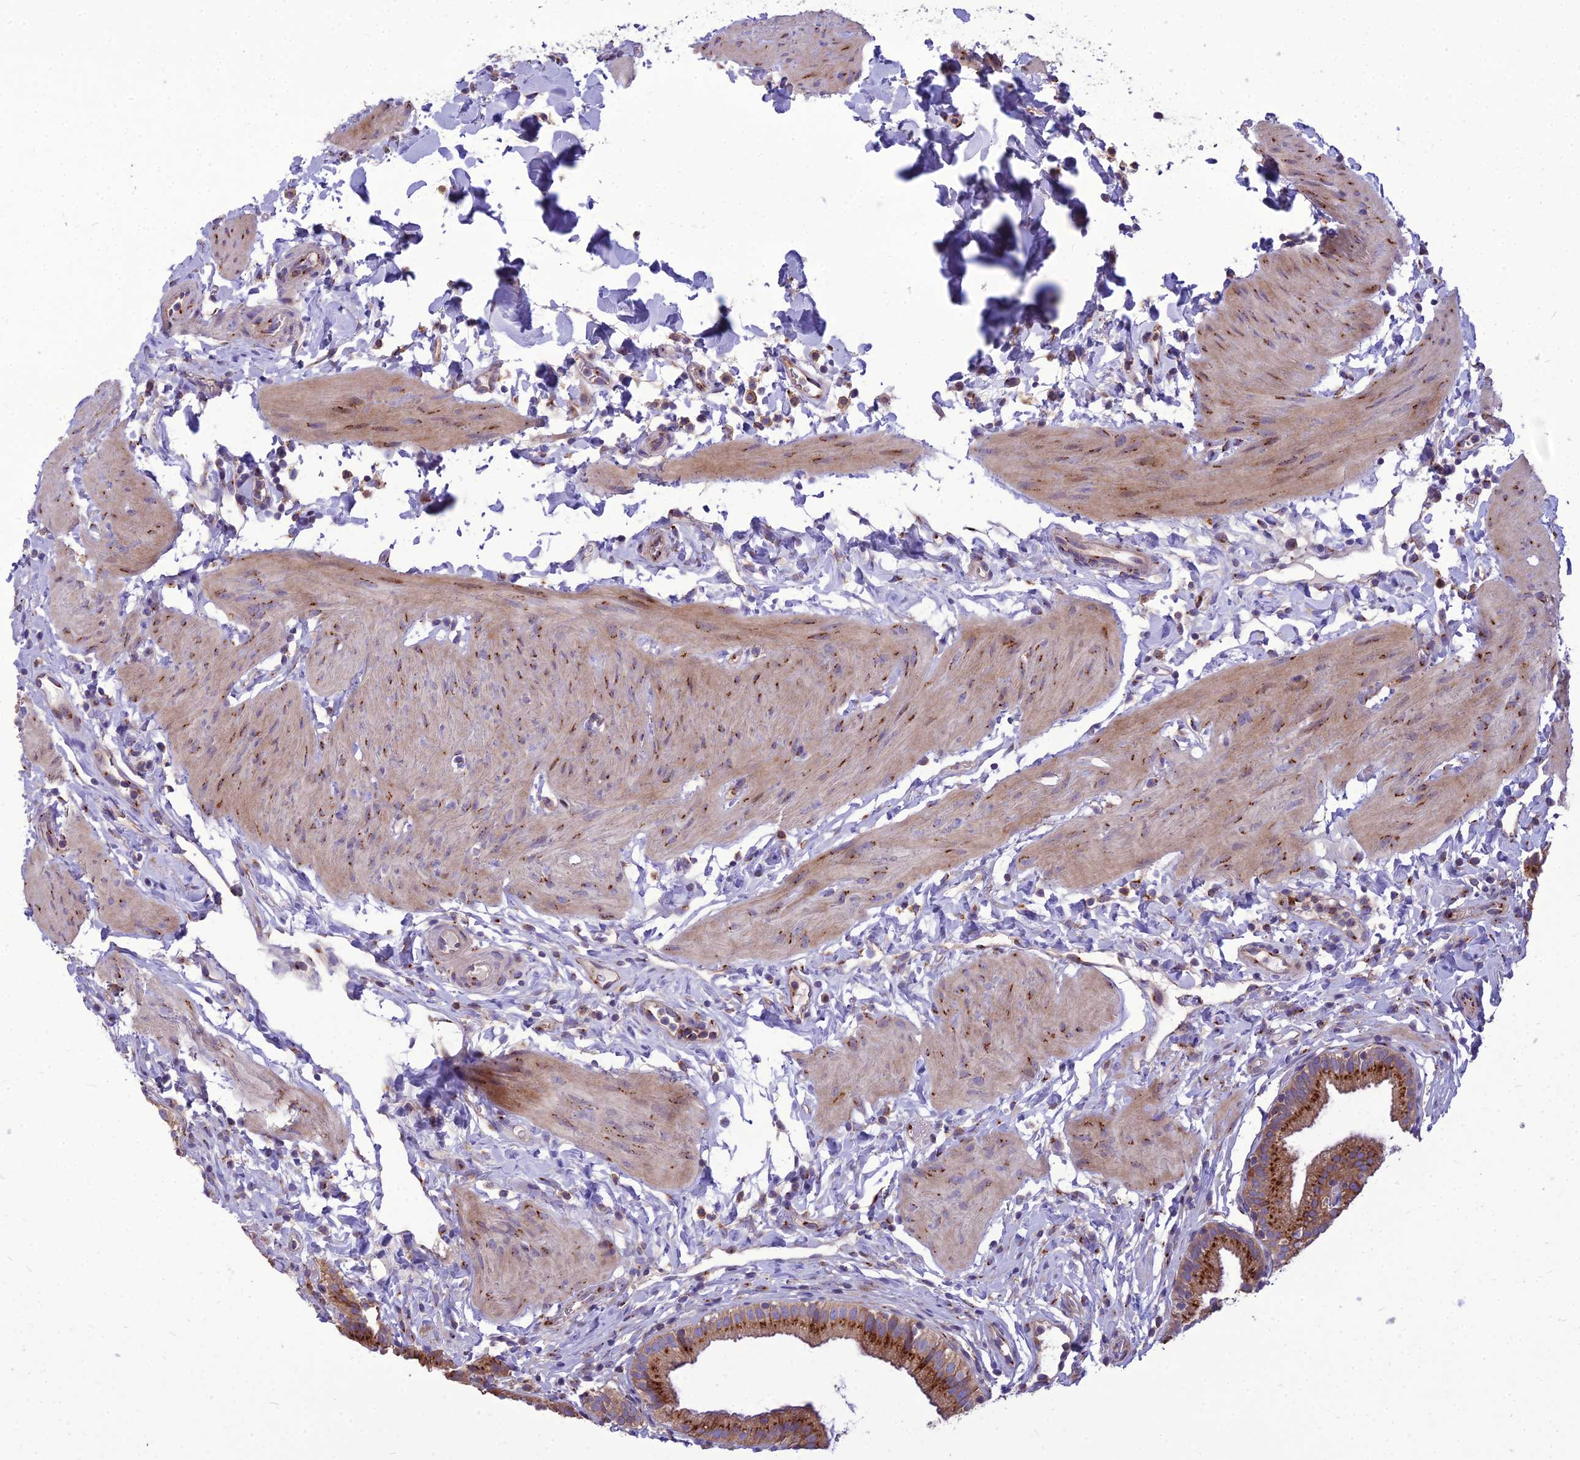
{"staining": {"intensity": "strong", "quantity": ">75%", "location": "cytoplasmic/membranous"}, "tissue": "gallbladder", "cell_type": "Glandular cells", "image_type": "normal", "snomed": [{"axis": "morphology", "description": "Normal tissue, NOS"}, {"axis": "topography", "description": "Gallbladder"}], "caption": "This is an image of immunohistochemistry staining of unremarkable gallbladder, which shows strong expression in the cytoplasmic/membranous of glandular cells.", "gene": "SPRYD7", "patient": {"sex": "female", "age": 46}}